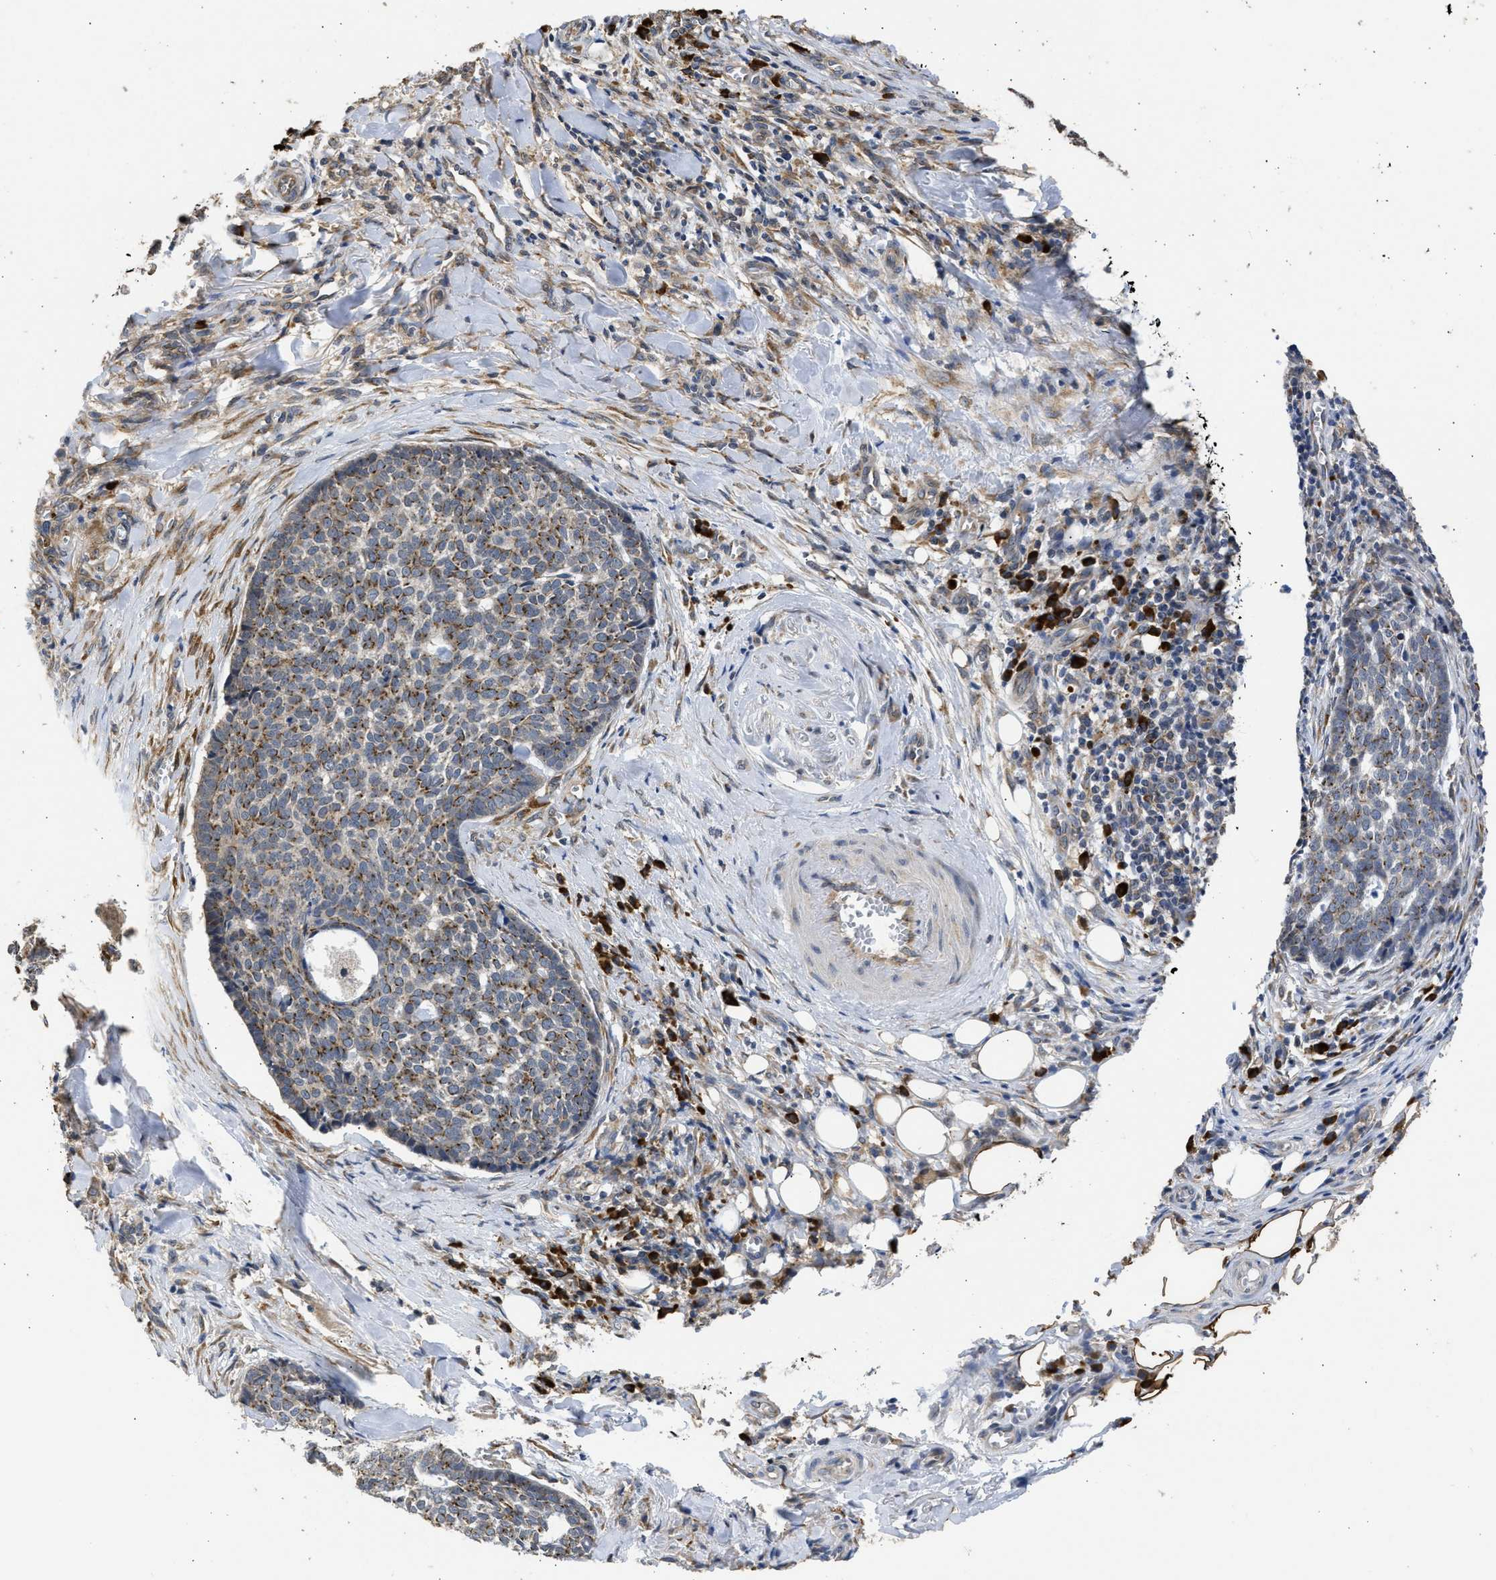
{"staining": {"intensity": "moderate", "quantity": ">75%", "location": "cytoplasmic/membranous"}, "tissue": "skin cancer", "cell_type": "Tumor cells", "image_type": "cancer", "snomed": [{"axis": "morphology", "description": "Basal cell carcinoma"}, {"axis": "topography", "description": "Skin"}], "caption": "The image exhibits staining of skin cancer (basal cell carcinoma), revealing moderate cytoplasmic/membranous protein staining (brown color) within tumor cells.", "gene": "DNAJC1", "patient": {"sex": "male", "age": 84}}